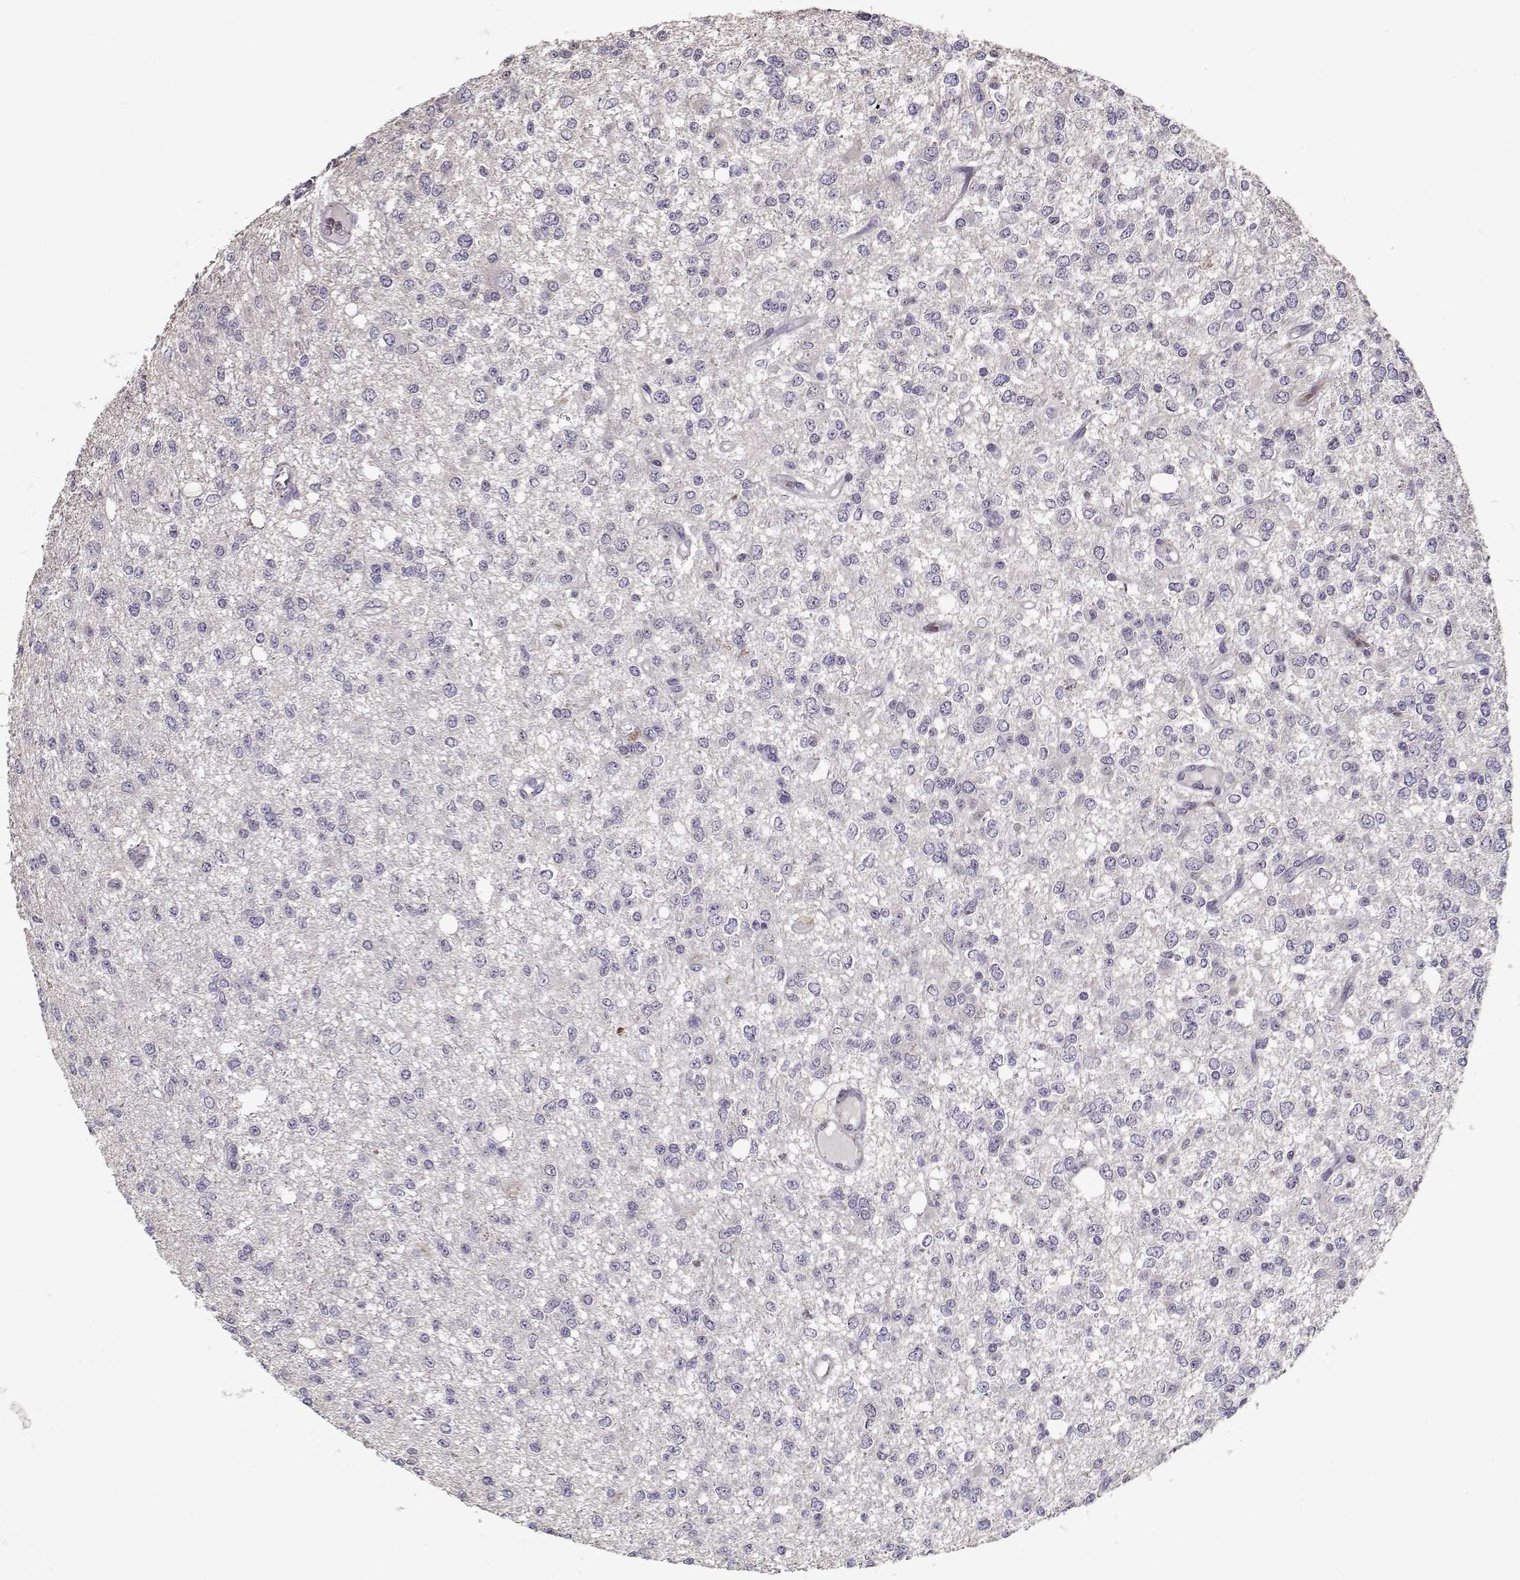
{"staining": {"intensity": "negative", "quantity": "none", "location": "none"}, "tissue": "glioma", "cell_type": "Tumor cells", "image_type": "cancer", "snomed": [{"axis": "morphology", "description": "Glioma, malignant, Low grade"}, {"axis": "topography", "description": "Brain"}], "caption": "Histopathology image shows no significant protein staining in tumor cells of glioma.", "gene": "UNC13D", "patient": {"sex": "male", "age": 67}}